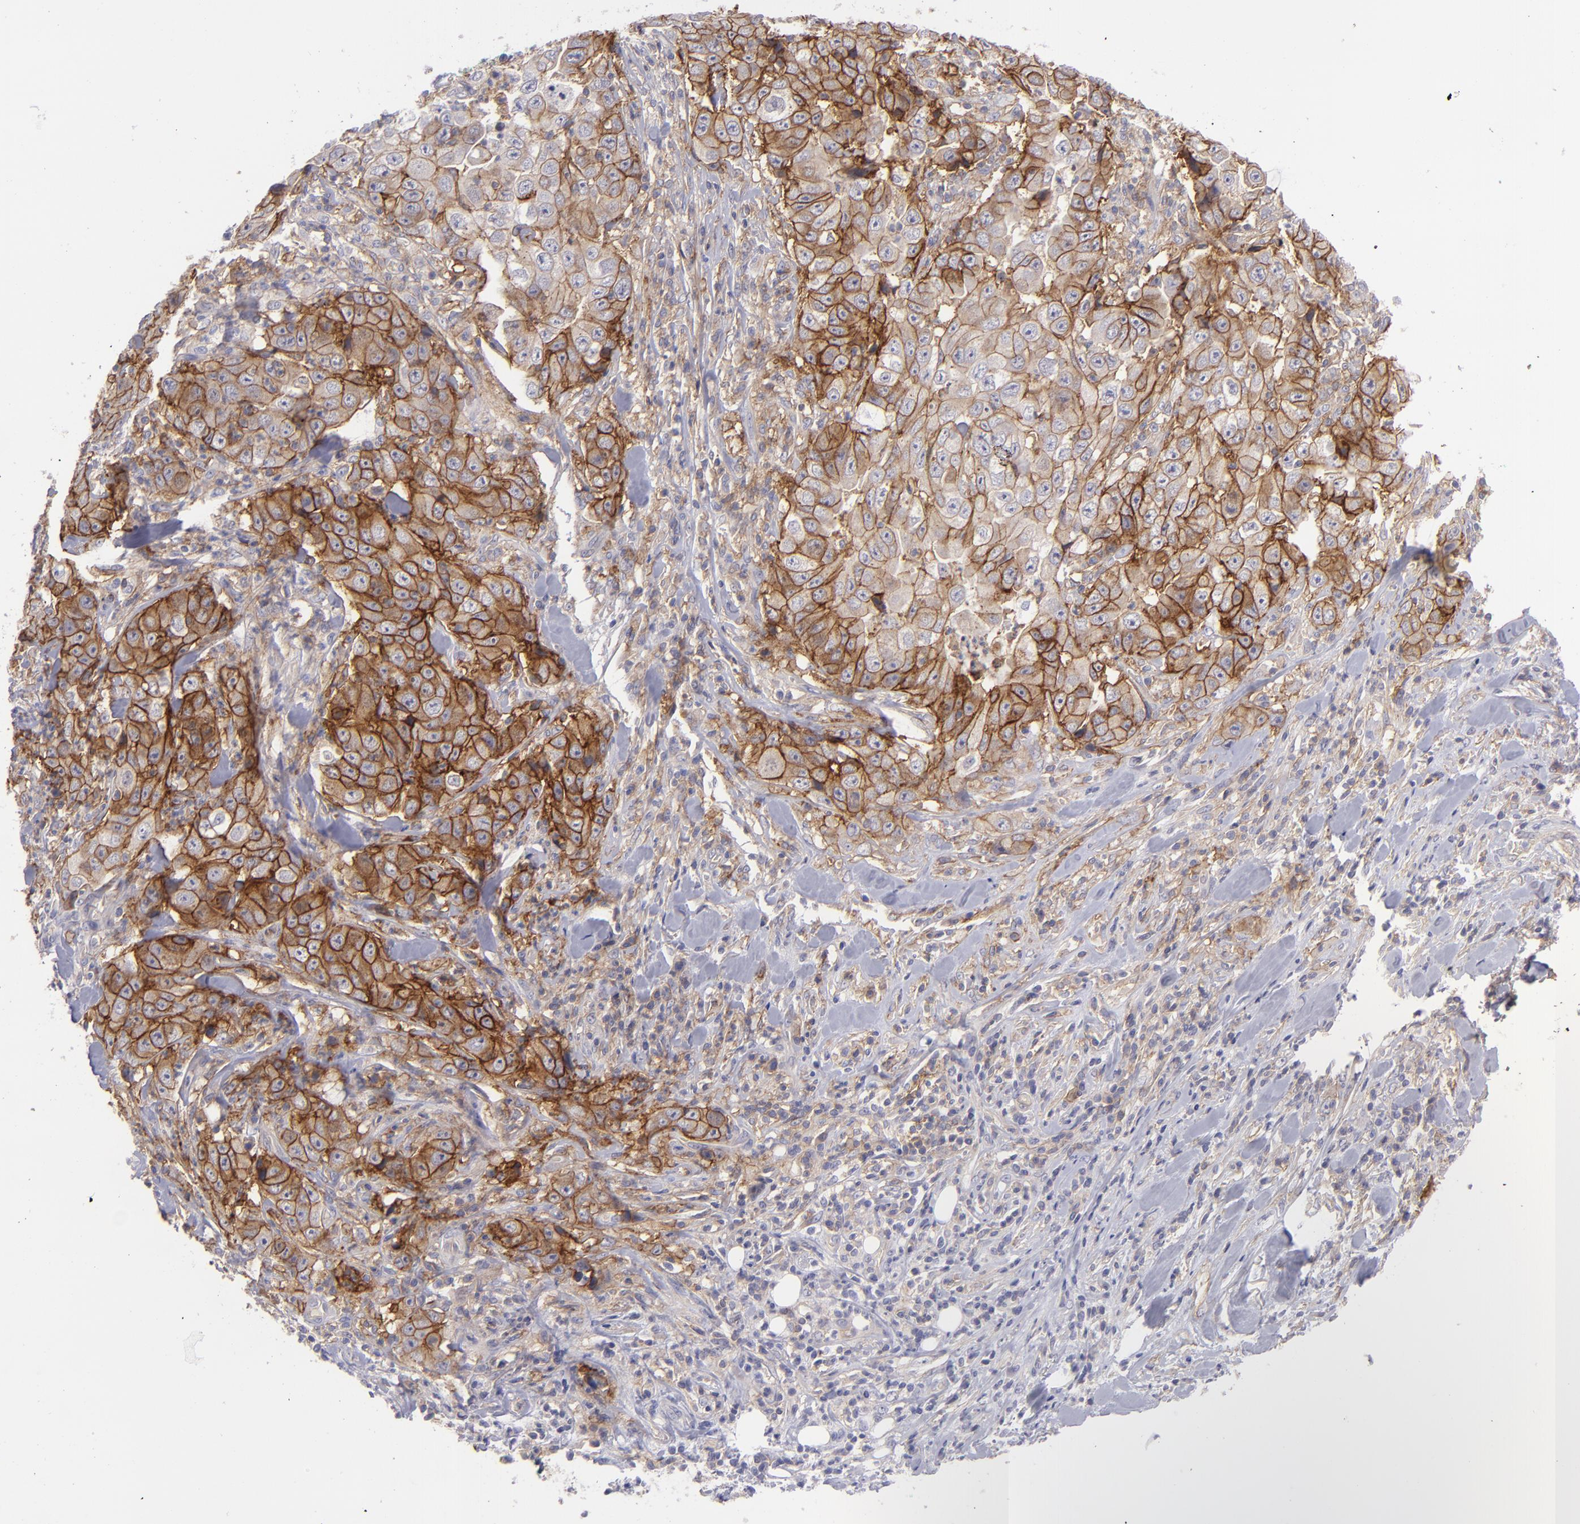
{"staining": {"intensity": "moderate", "quantity": "25%-75%", "location": "cytoplasmic/membranous"}, "tissue": "lung cancer", "cell_type": "Tumor cells", "image_type": "cancer", "snomed": [{"axis": "morphology", "description": "Squamous cell carcinoma, NOS"}, {"axis": "topography", "description": "Lung"}], "caption": "Moderate cytoplasmic/membranous protein expression is seen in about 25%-75% of tumor cells in lung squamous cell carcinoma. The staining was performed using DAB (3,3'-diaminobenzidine) to visualize the protein expression in brown, while the nuclei were stained in blue with hematoxylin (Magnification: 20x).", "gene": "BSG", "patient": {"sex": "male", "age": 64}}